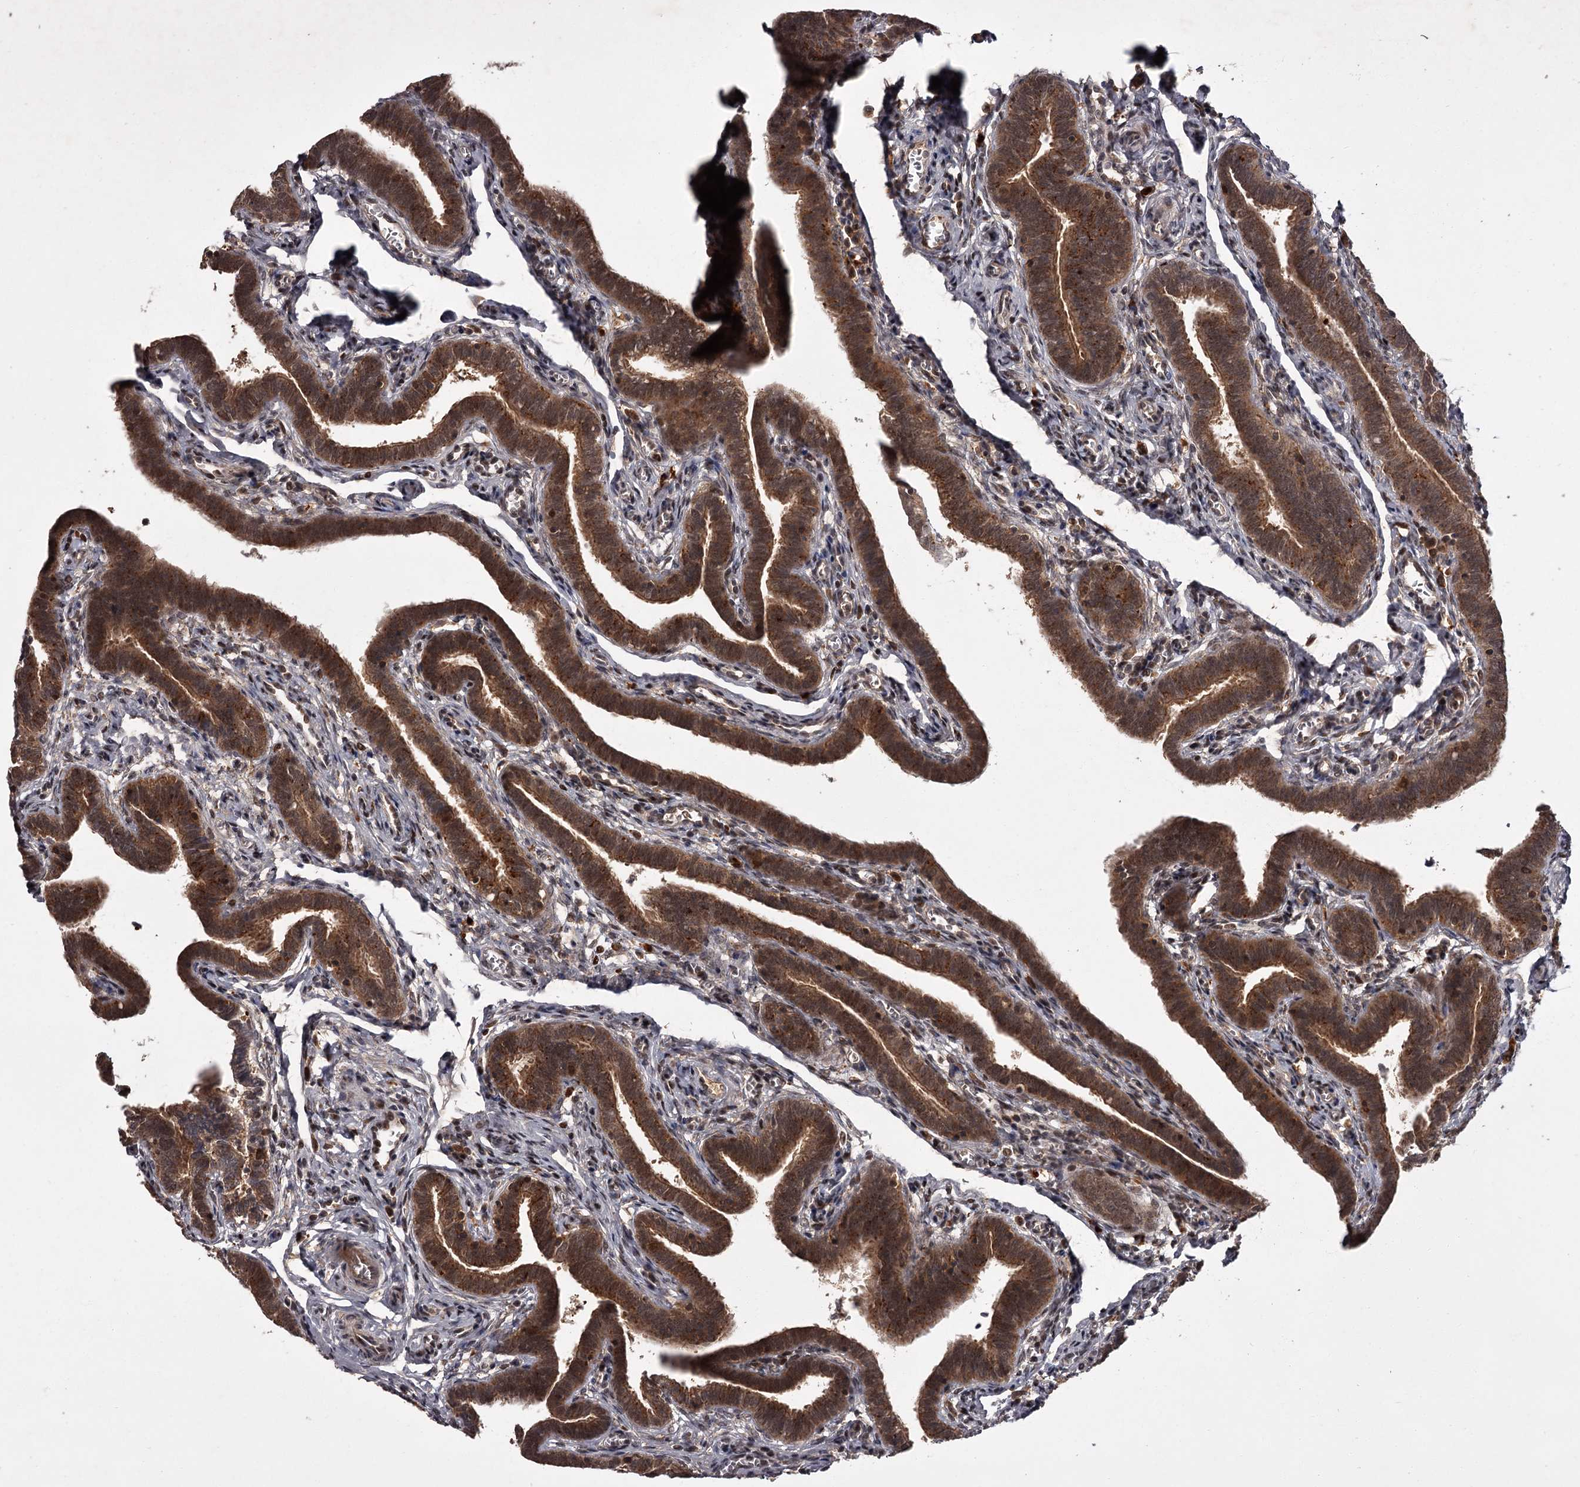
{"staining": {"intensity": "strong", "quantity": ">75%", "location": "cytoplasmic/membranous"}, "tissue": "fallopian tube", "cell_type": "Glandular cells", "image_type": "normal", "snomed": [{"axis": "morphology", "description": "Normal tissue, NOS"}, {"axis": "topography", "description": "Fallopian tube"}], "caption": "IHC micrograph of benign fallopian tube: fallopian tube stained using IHC displays high levels of strong protein expression localized specifically in the cytoplasmic/membranous of glandular cells, appearing as a cytoplasmic/membranous brown color.", "gene": "TBC1D23", "patient": {"sex": "female", "age": 36}}